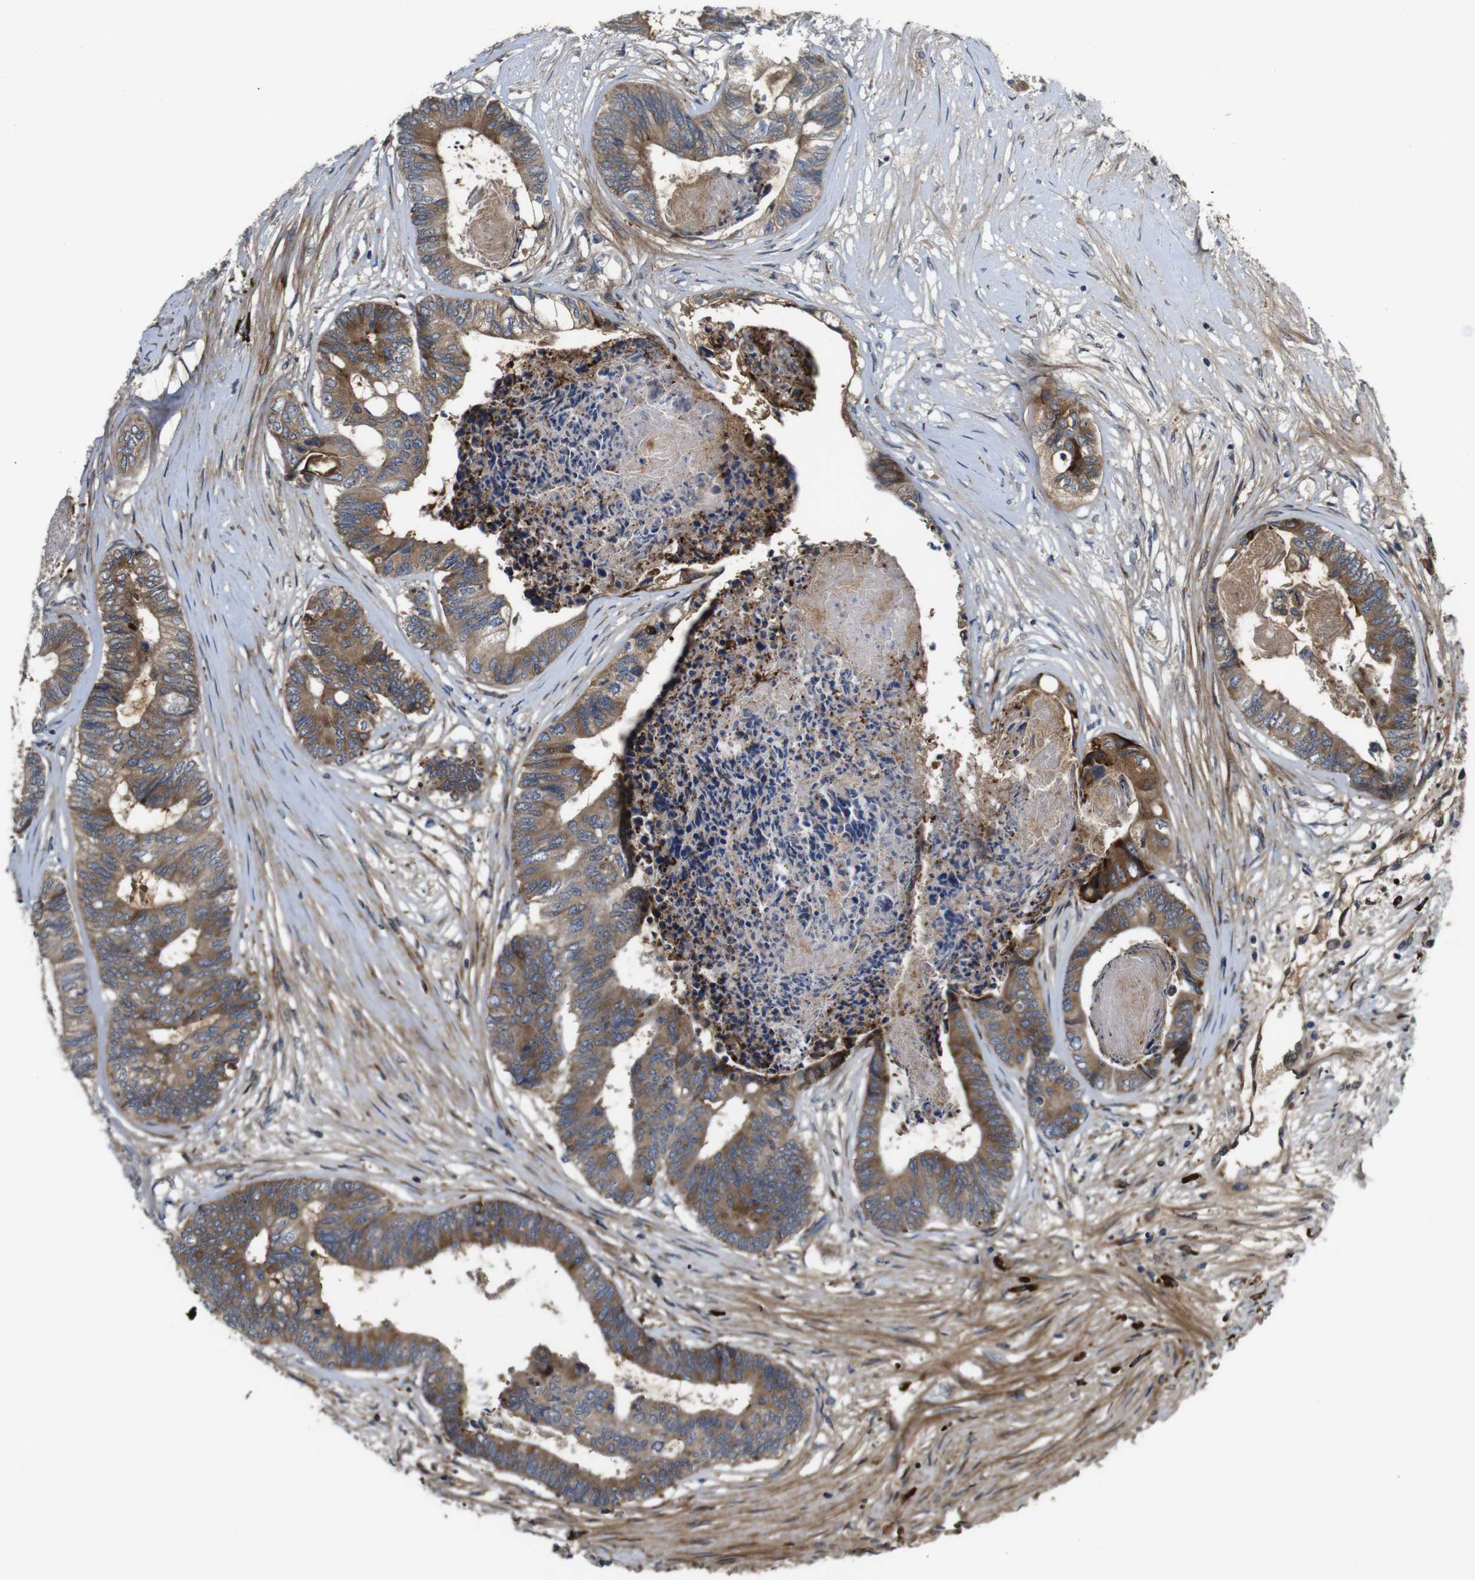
{"staining": {"intensity": "moderate", "quantity": ">75%", "location": "cytoplasmic/membranous"}, "tissue": "colorectal cancer", "cell_type": "Tumor cells", "image_type": "cancer", "snomed": [{"axis": "morphology", "description": "Adenocarcinoma, NOS"}, {"axis": "topography", "description": "Rectum"}], "caption": "Colorectal cancer (adenocarcinoma) stained for a protein demonstrates moderate cytoplasmic/membranous positivity in tumor cells. The protein of interest is stained brown, and the nuclei are stained in blue (DAB (3,3'-diaminobenzidine) IHC with brightfield microscopy, high magnification).", "gene": "UBE2G2", "patient": {"sex": "male", "age": 63}}